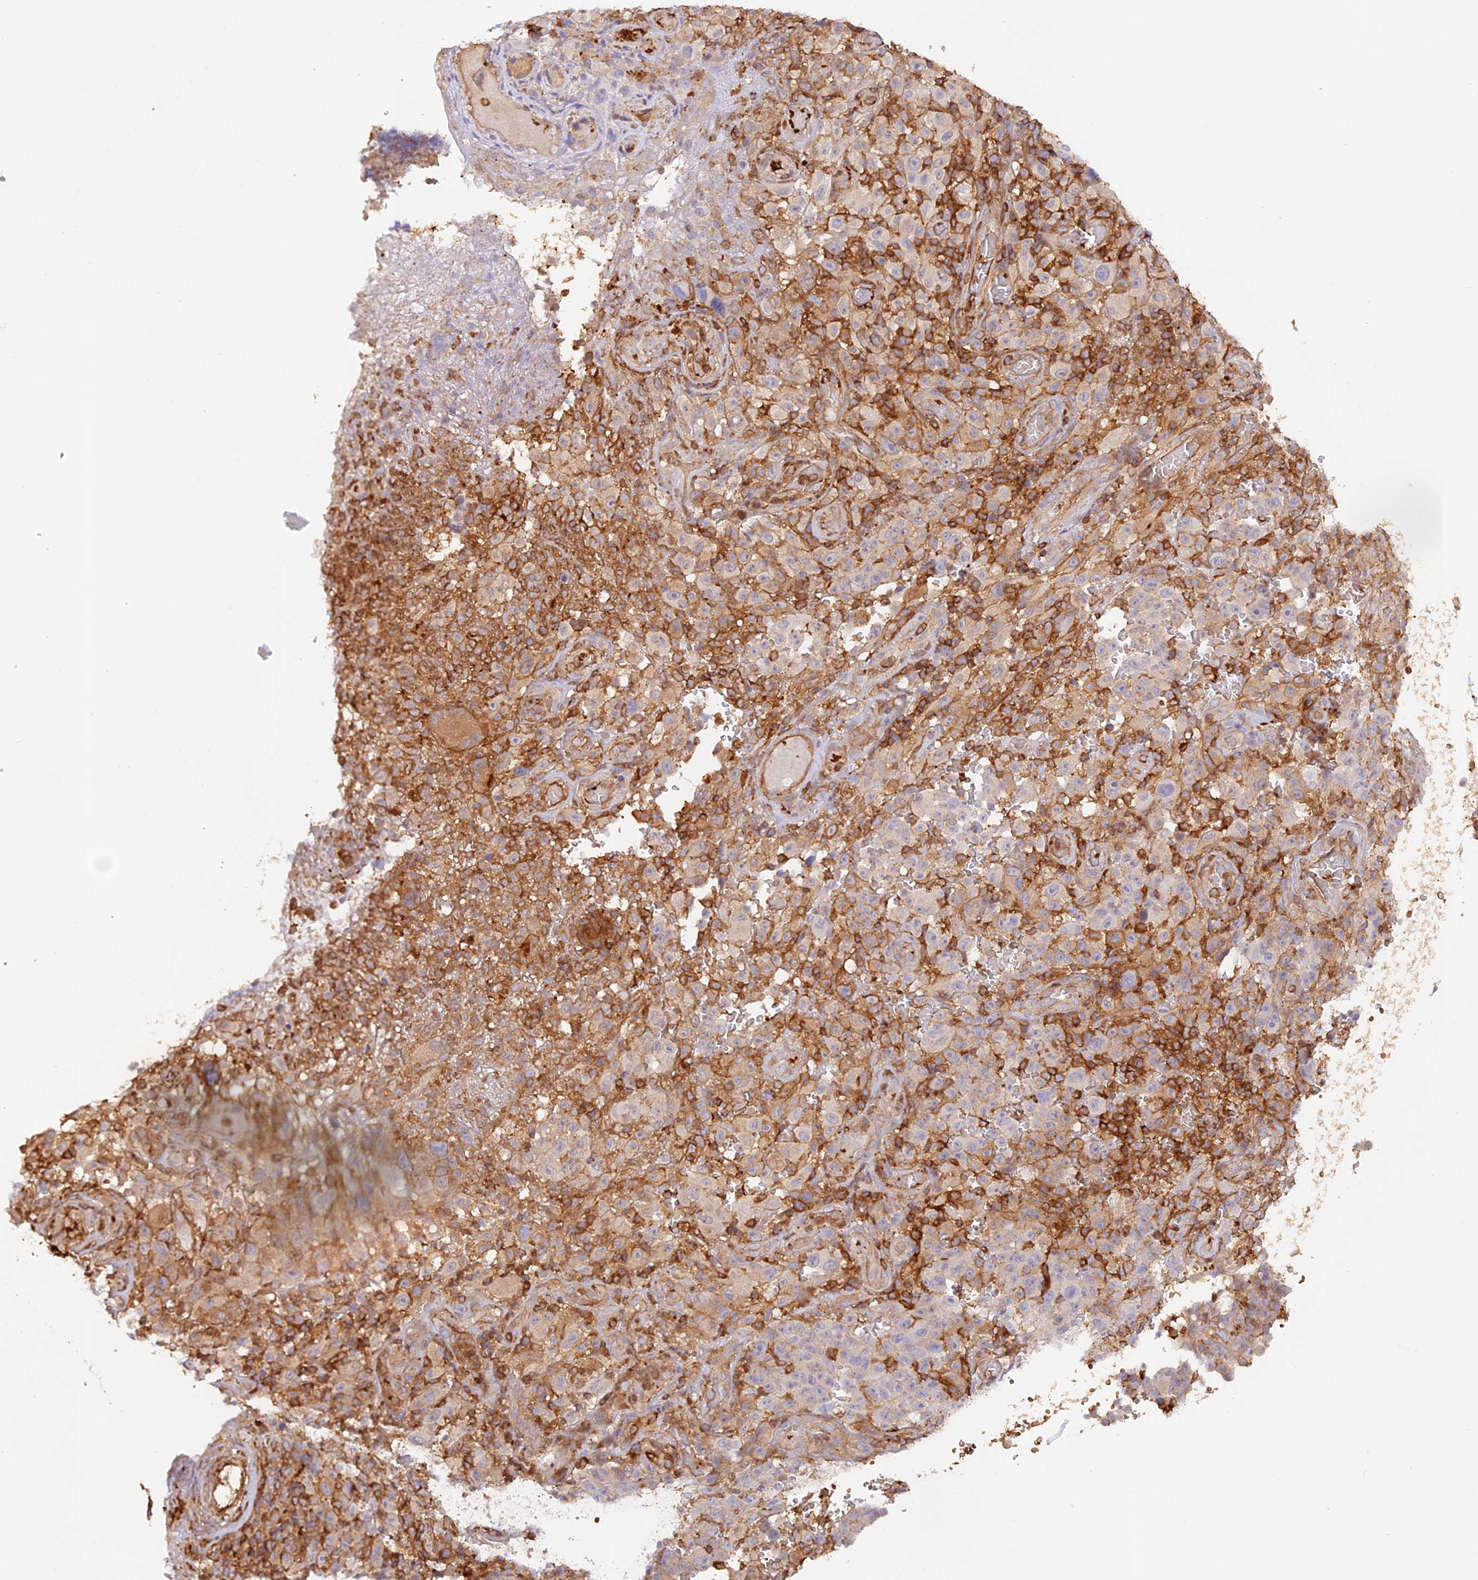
{"staining": {"intensity": "negative", "quantity": "none", "location": "none"}, "tissue": "melanoma", "cell_type": "Tumor cells", "image_type": "cancer", "snomed": [{"axis": "morphology", "description": "Malignant melanoma, NOS"}, {"axis": "topography", "description": "Skin"}], "caption": "Human melanoma stained for a protein using IHC reveals no expression in tumor cells.", "gene": "DENND1C", "patient": {"sex": "female", "age": 82}}